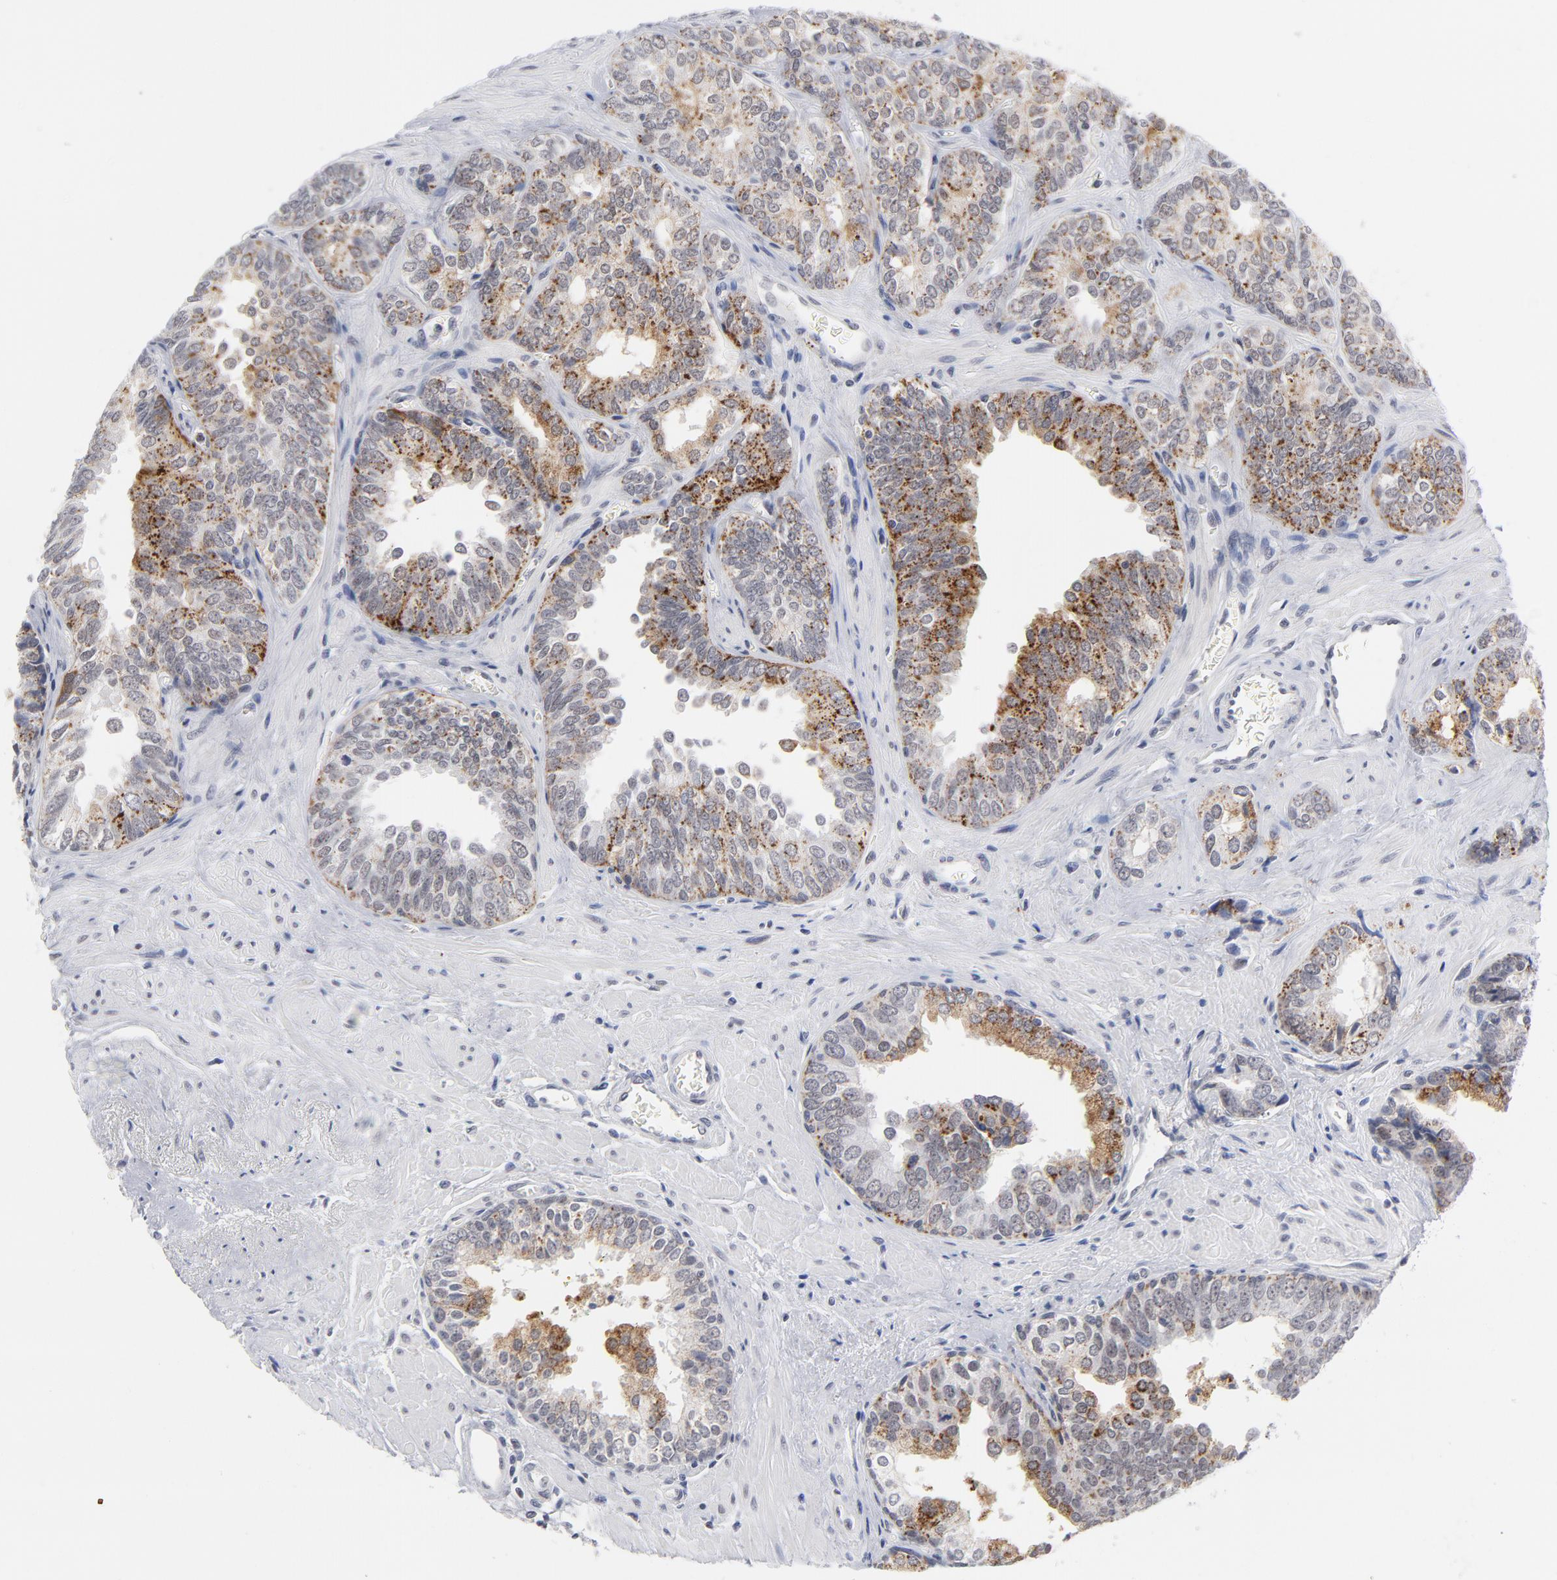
{"staining": {"intensity": "strong", "quantity": "25%-75%", "location": "cytoplasmic/membranous"}, "tissue": "prostate cancer", "cell_type": "Tumor cells", "image_type": "cancer", "snomed": [{"axis": "morphology", "description": "Adenocarcinoma, High grade"}, {"axis": "topography", "description": "Prostate"}], "caption": "A histopathology image of high-grade adenocarcinoma (prostate) stained for a protein demonstrates strong cytoplasmic/membranous brown staining in tumor cells.", "gene": "BAP1", "patient": {"sex": "male", "age": 67}}